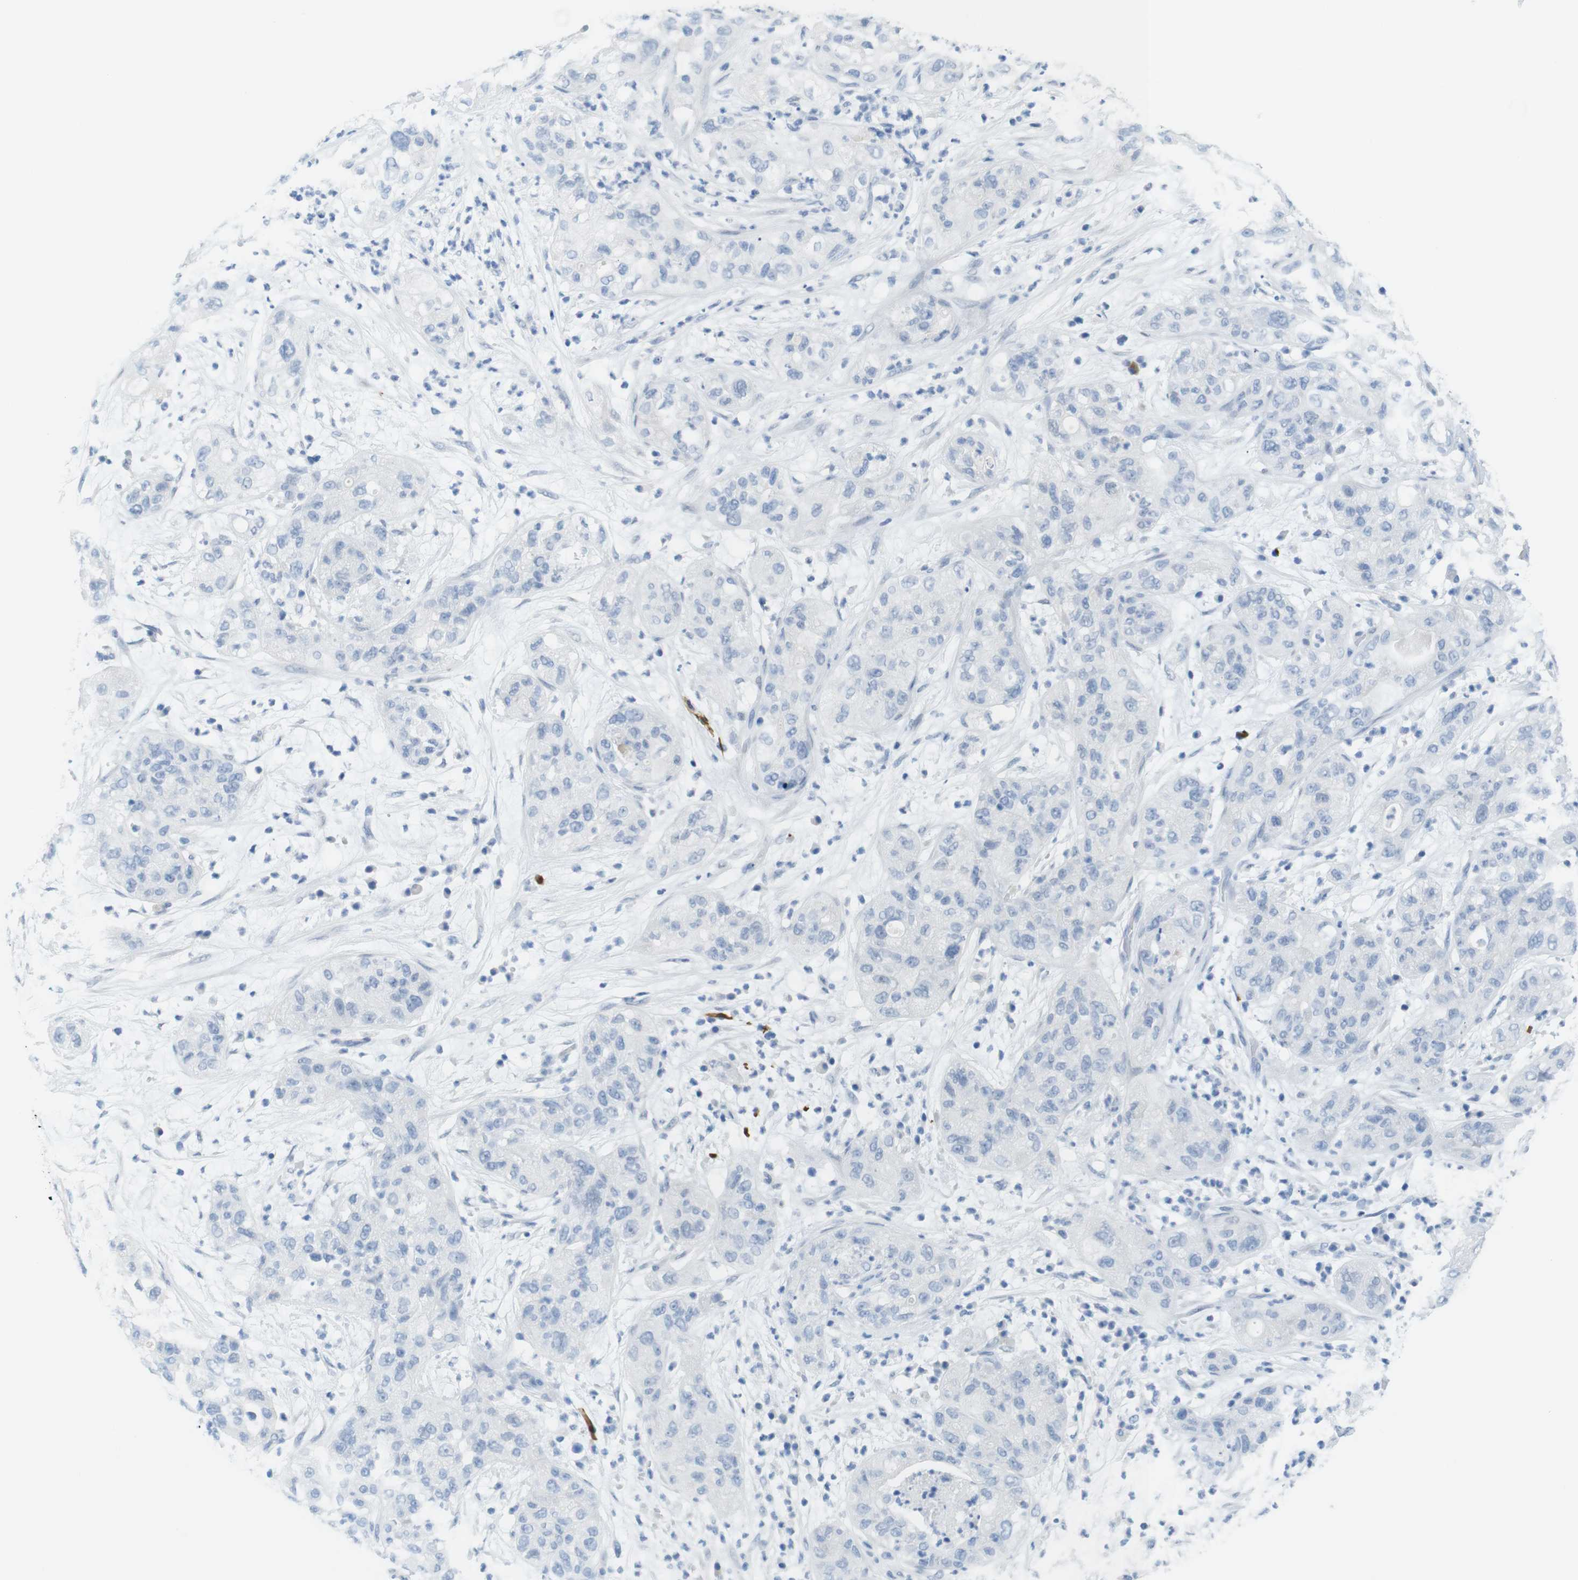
{"staining": {"intensity": "negative", "quantity": "none", "location": "none"}, "tissue": "pancreatic cancer", "cell_type": "Tumor cells", "image_type": "cancer", "snomed": [{"axis": "morphology", "description": "Adenocarcinoma, NOS"}, {"axis": "topography", "description": "Pancreas"}], "caption": "Tumor cells show no significant protein staining in pancreatic cancer (adenocarcinoma). Brightfield microscopy of IHC stained with DAB (3,3'-diaminobenzidine) (brown) and hematoxylin (blue), captured at high magnification.", "gene": "OPN1SW", "patient": {"sex": "female", "age": 78}}